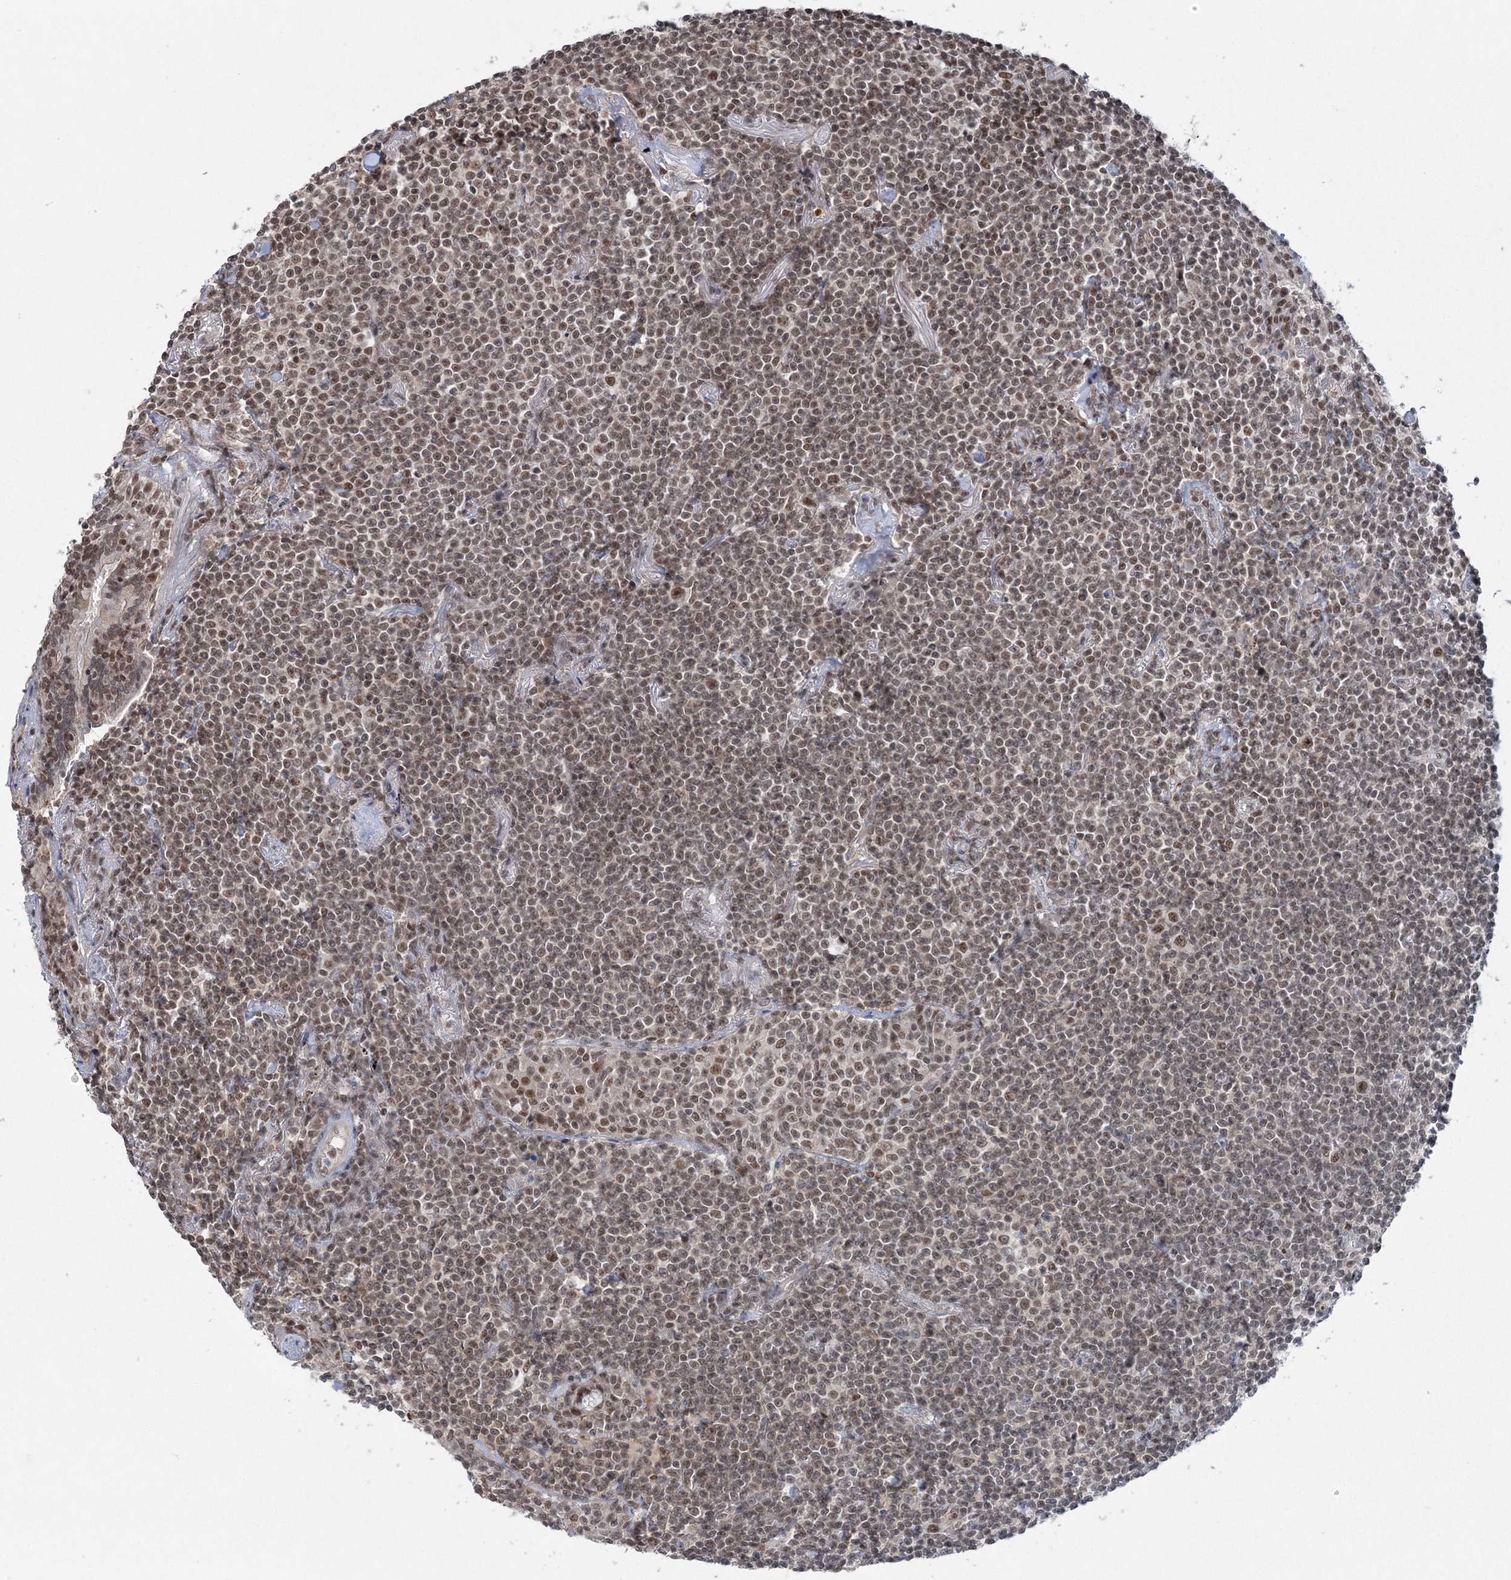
{"staining": {"intensity": "moderate", "quantity": "25%-75%", "location": "nuclear"}, "tissue": "lymphoma", "cell_type": "Tumor cells", "image_type": "cancer", "snomed": [{"axis": "morphology", "description": "Malignant lymphoma, non-Hodgkin's type, Low grade"}, {"axis": "topography", "description": "Lung"}], "caption": "An immunohistochemistry (IHC) image of neoplastic tissue is shown. Protein staining in brown shows moderate nuclear positivity in malignant lymphoma, non-Hodgkin's type (low-grade) within tumor cells.", "gene": "PDS5A", "patient": {"sex": "female", "age": 71}}